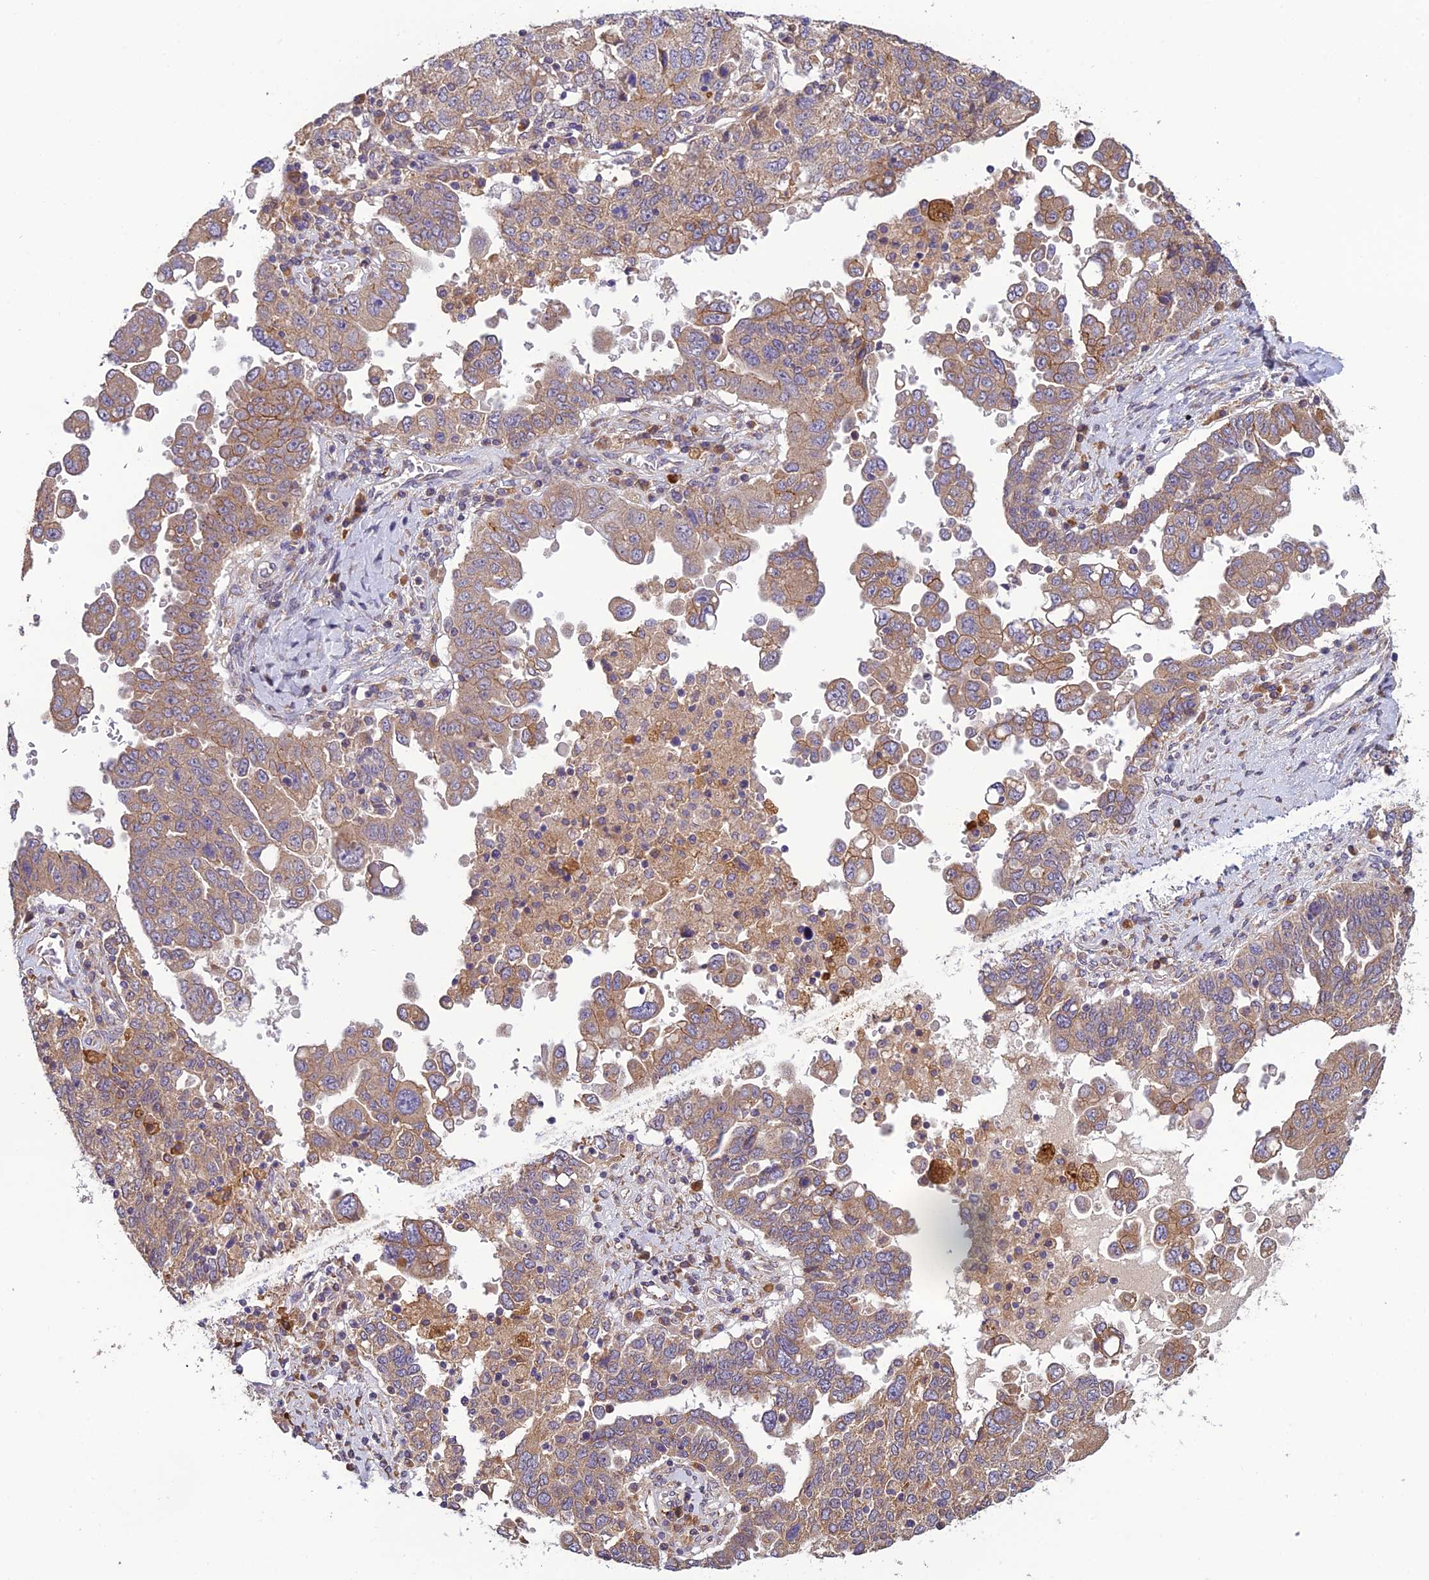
{"staining": {"intensity": "moderate", "quantity": ">75%", "location": "cytoplasmic/membranous"}, "tissue": "ovarian cancer", "cell_type": "Tumor cells", "image_type": "cancer", "snomed": [{"axis": "morphology", "description": "Carcinoma, endometroid"}, {"axis": "topography", "description": "Ovary"}], "caption": "Tumor cells exhibit medium levels of moderate cytoplasmic/membranous expression in about >75% of cells in human ovarian endometroid carcinoma. The protein of interest is shown in brown color, while the nuclei are stained blue.", "gene": "MRNIP", "patient": {"sex": "female", "age": 62}}